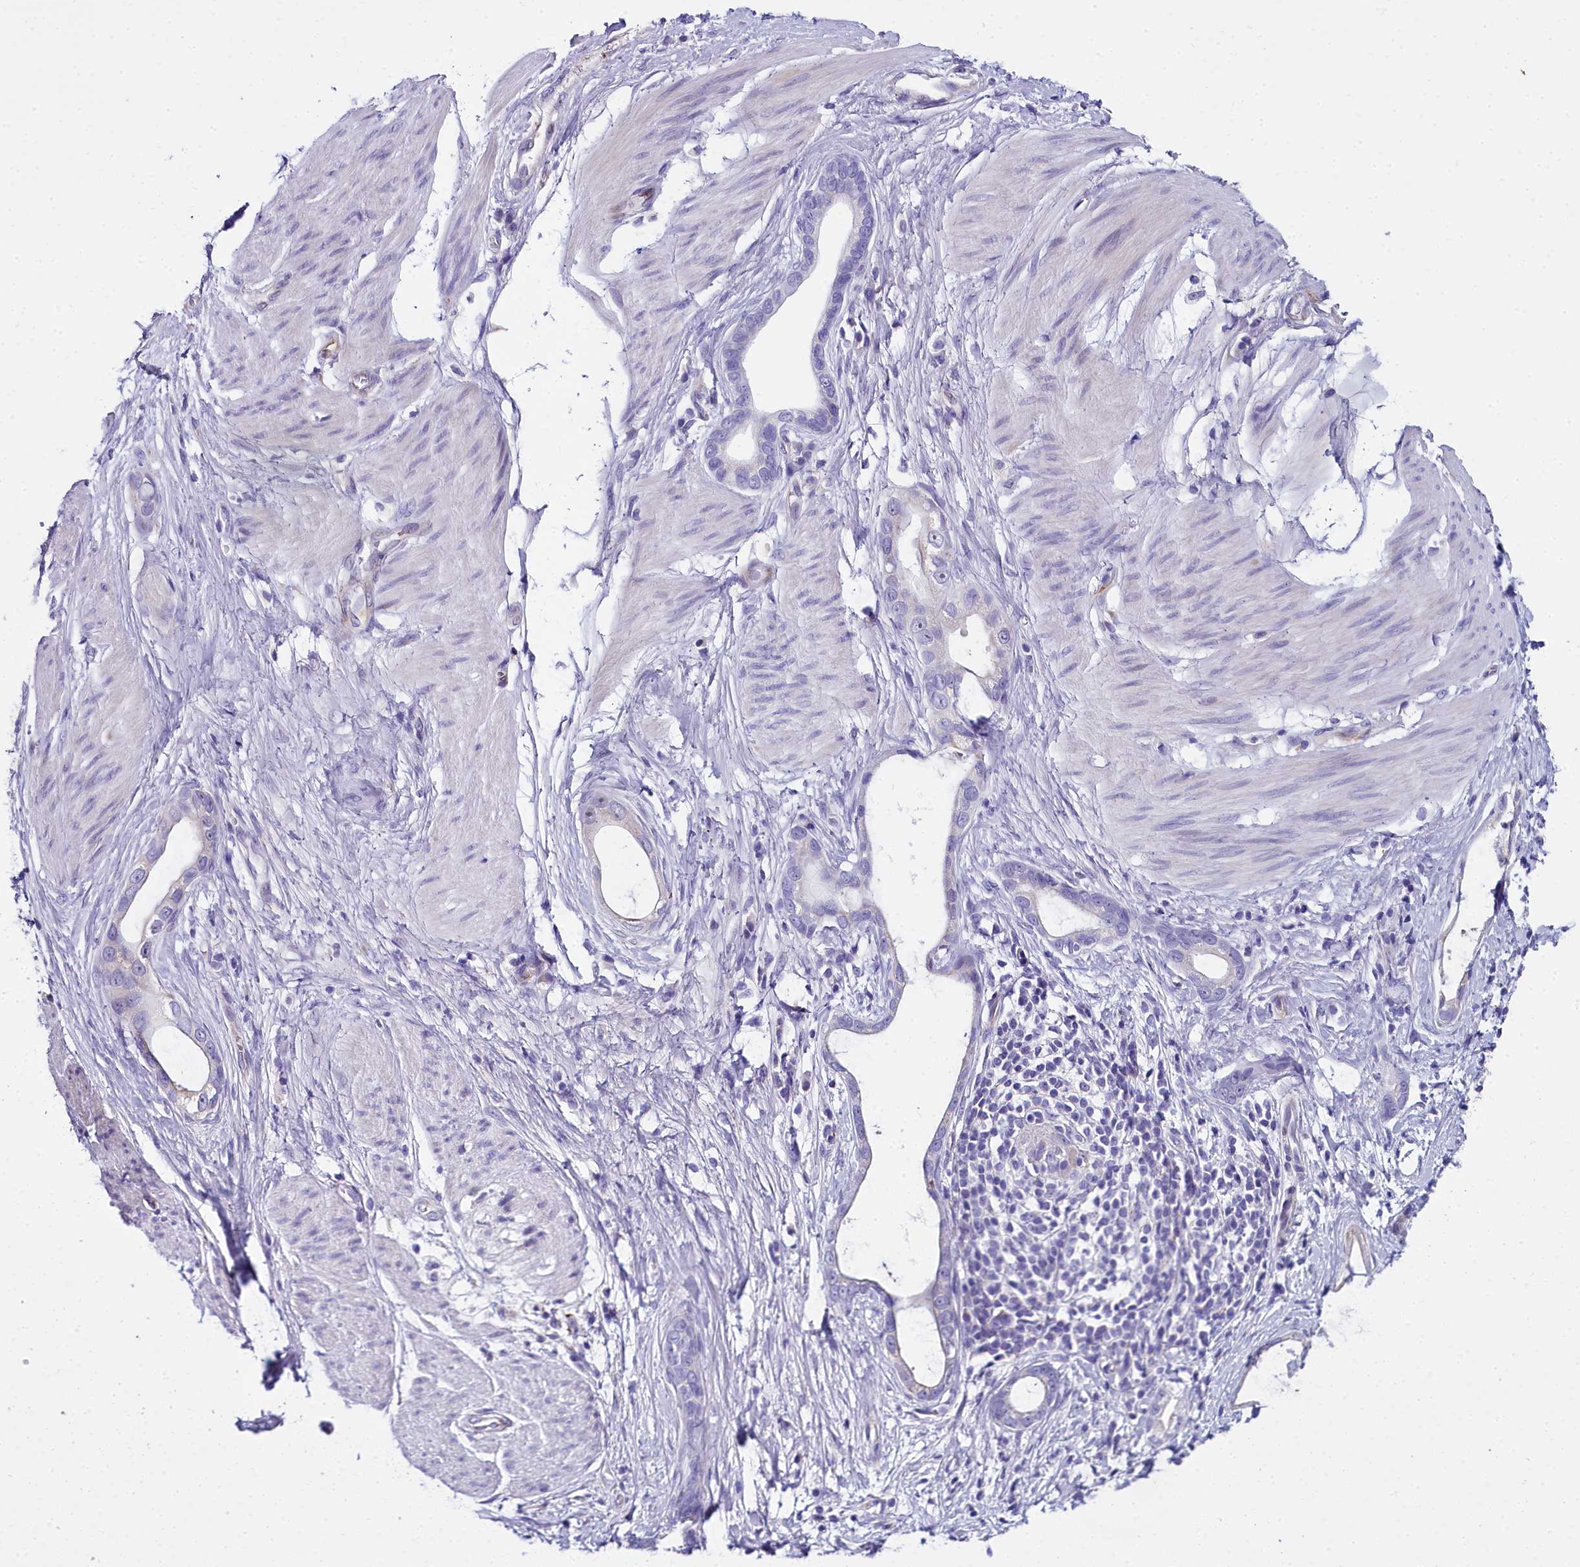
{"staining": {"intensity": "negative", "quantity": "none", "location": "none"}, "tissue": "stomach cancer", "cell_type": "Tumor cells", "image_type": "cancer", "snomed": [{"axis": "morphology", "description": "Adenocarcinoma, NOS"}, {"axis": "topography", "description": "Stomach"}], "caption": "Tumor cells are negative for brown protein staining in stomach cancer (adenocarcinoma).", "gene": "TIMM22", "patient": {"sex": "male", "age": 55}}